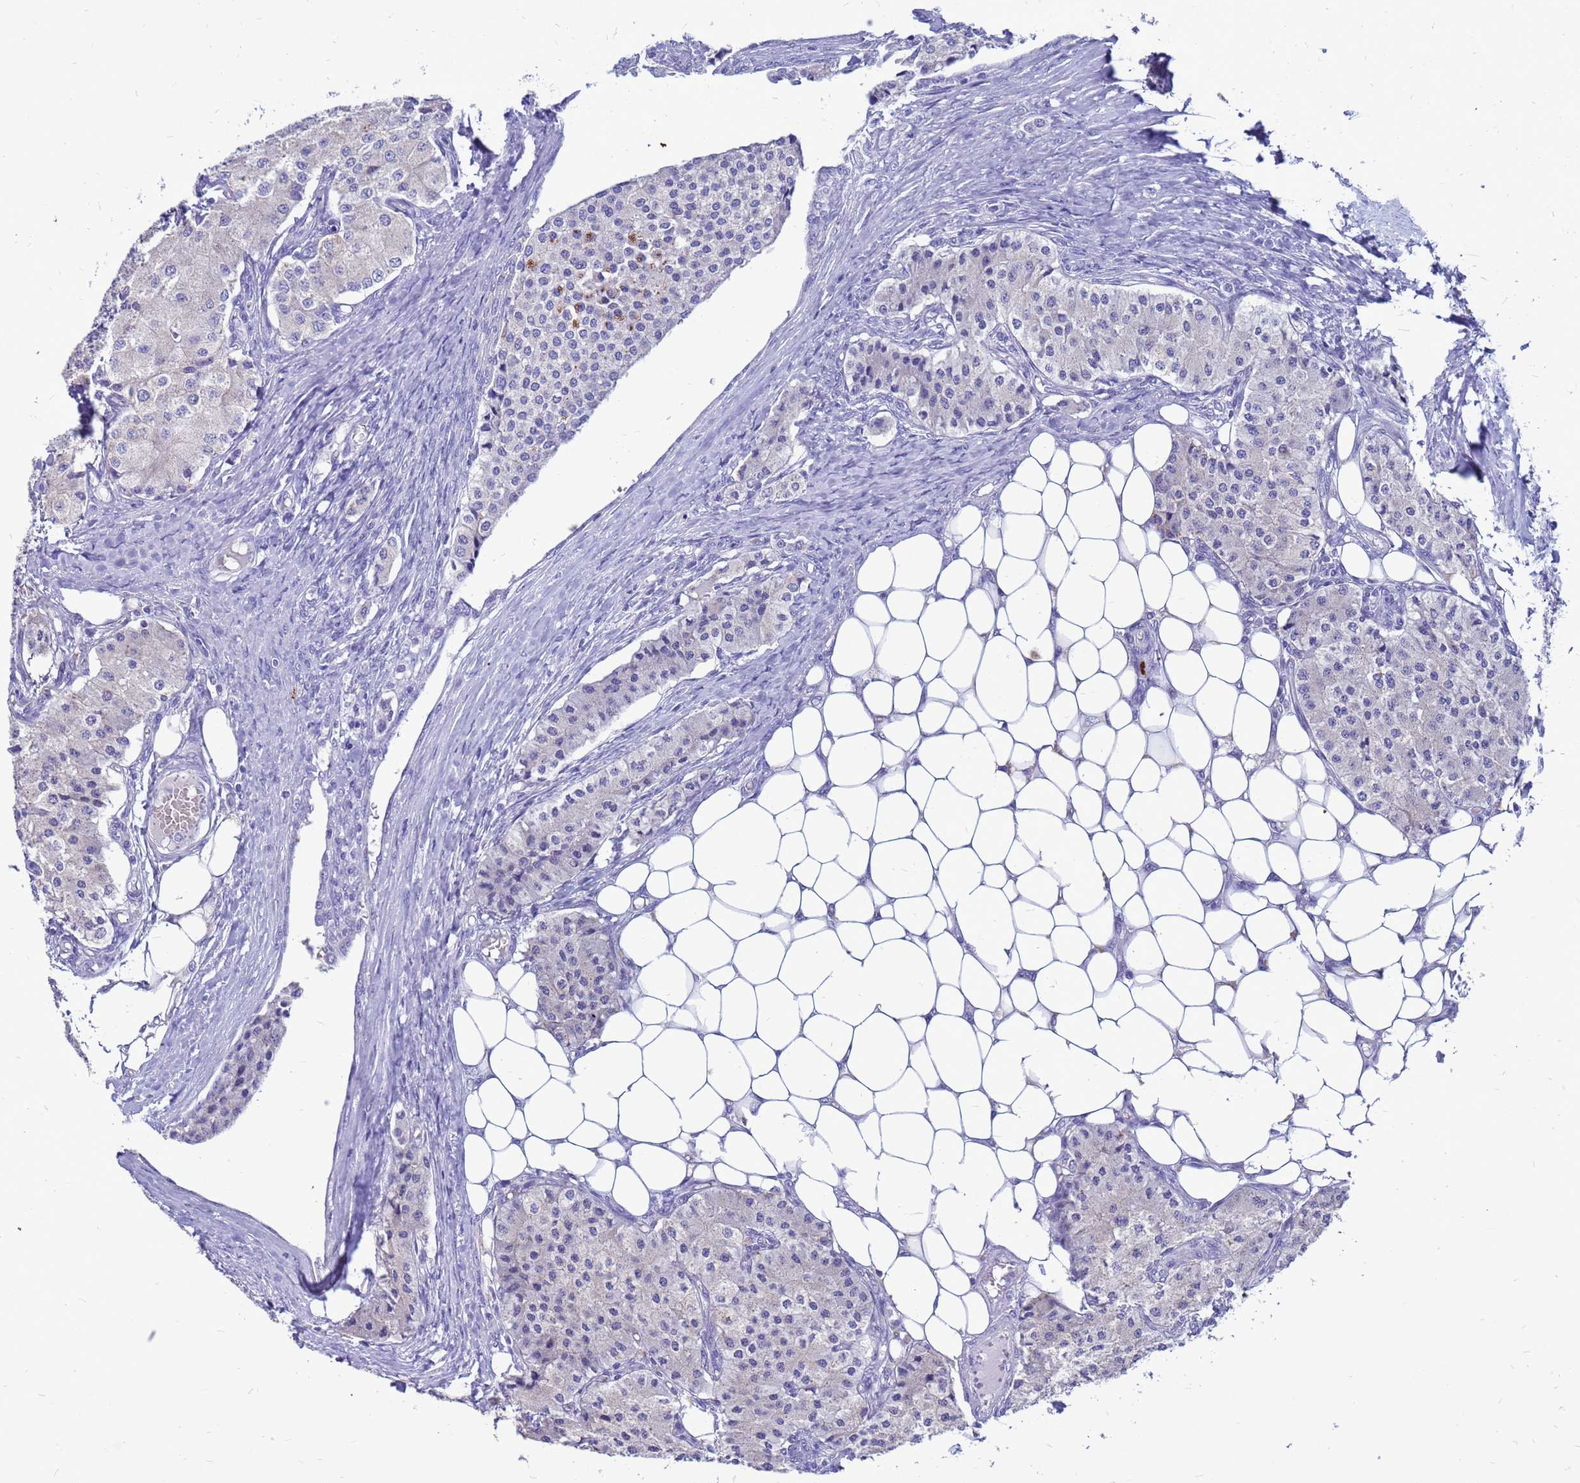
{"staining": {"intensity": "negative", "quantity": "none", "location": "none"}, "tissue": "carcinoid", "cell_type": "Tumor cells", "image_type": "cancer", "snomed": [{"axis": "morphology", "description": "Carcinoid, malignant, NOS"}, {"axis": "topography", "description": "Colon"}], "caption": "Tumor cells show no significant protein staining in carcinoid.", "gene": "PDE10A", "patient": {"sex": "female", "age": 52}}